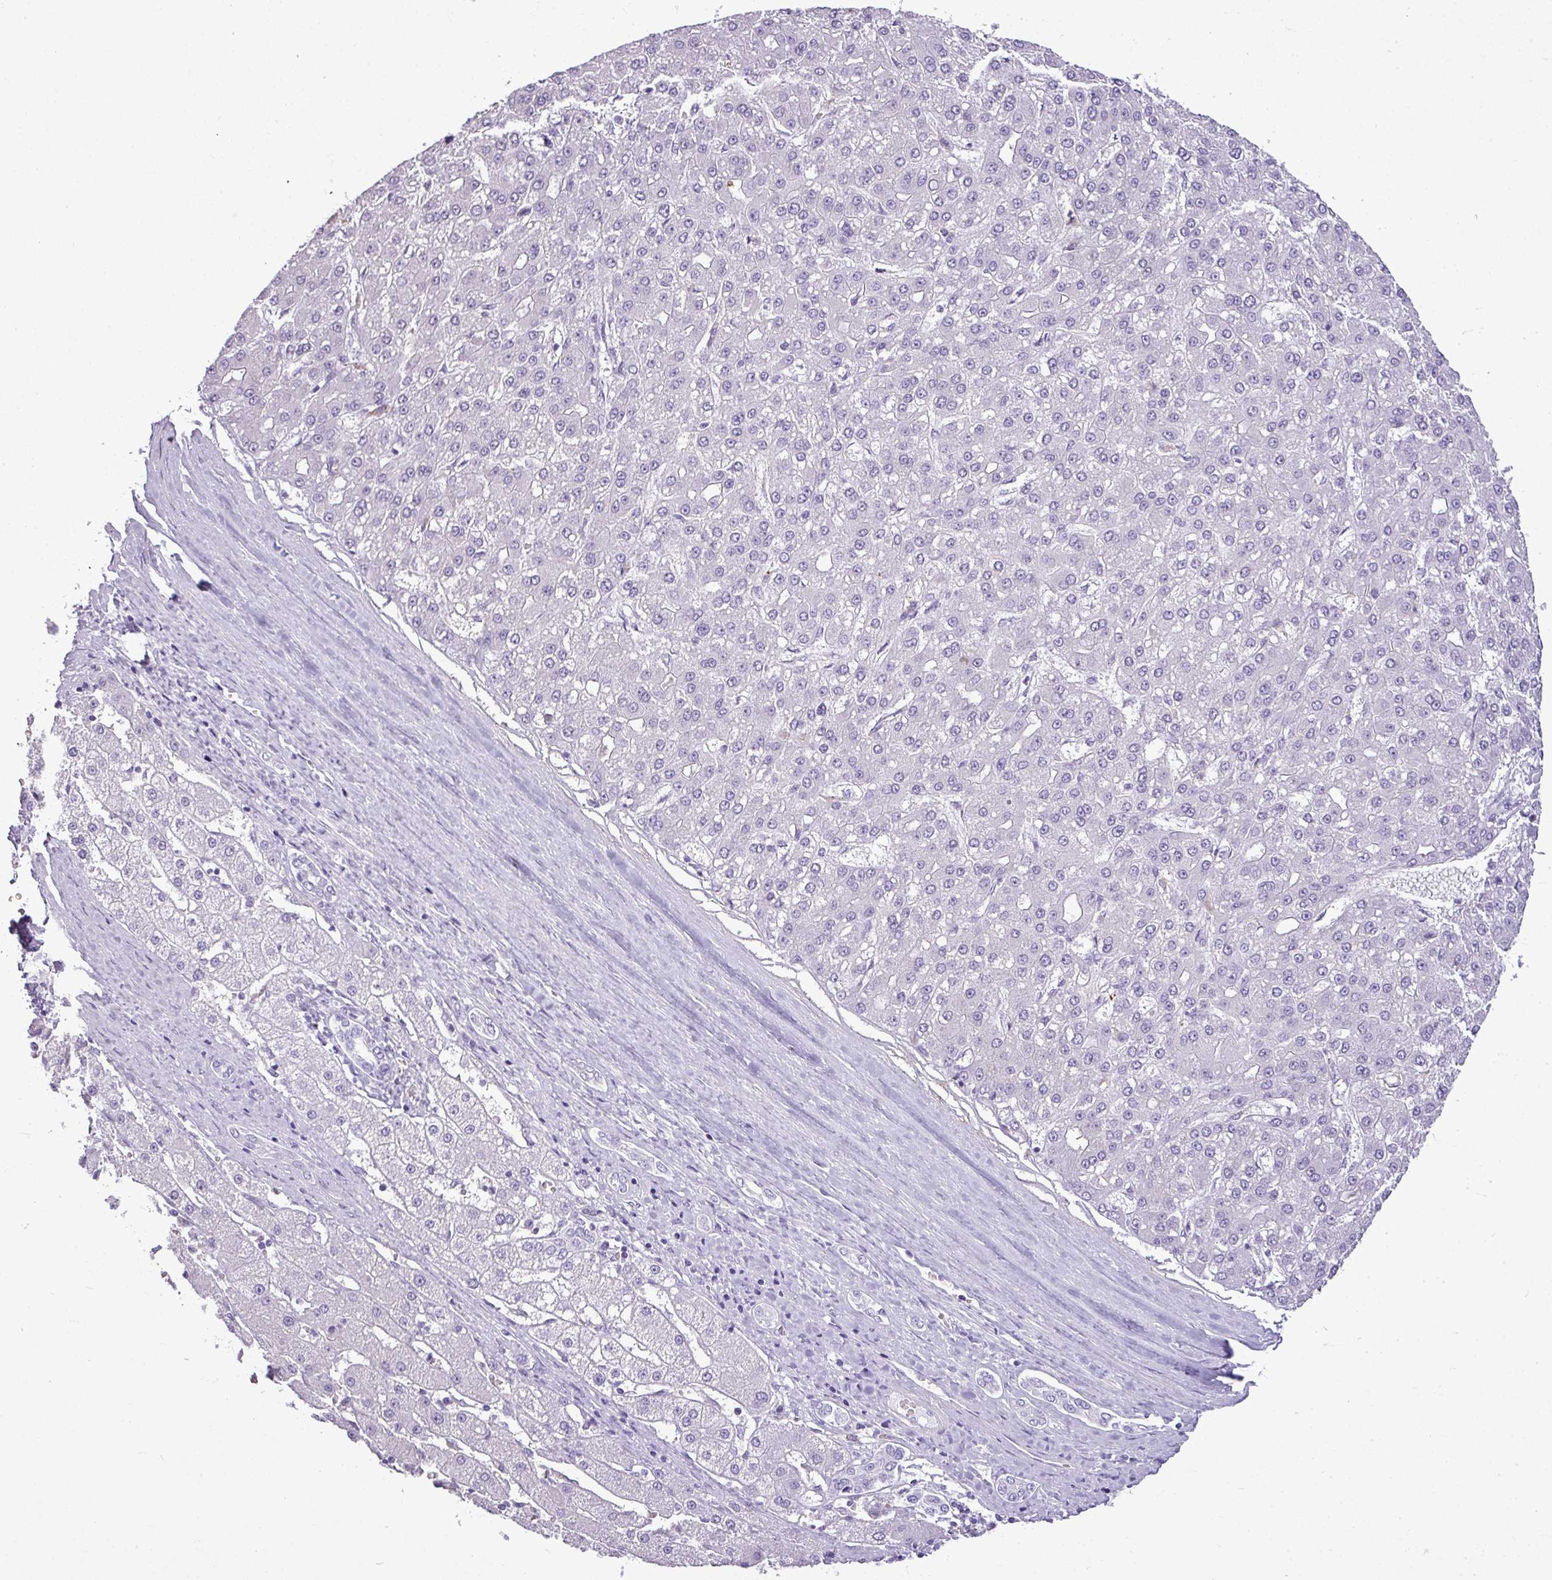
{"staining": {"intensity": "negative", "quantity": "none", "location": "none"}, "tissue": "liver cancer", "cell_type": "Tumor cells", "image_type": "cancer", "snomed": [{"axis": "morphology", "description": "Carcinoma, Hepatocellular, NOS"}, {"axis": "topography", "description": "Liver"}], "caption": "IHC histopathology image of neoplastic tissue: hepatocellular carcinoma (liver) stained with DAB exhibits no significant protein expression in tumor cells.", "gene": "RBMXL2", "patient": {"sex": "male", "age": 67}}